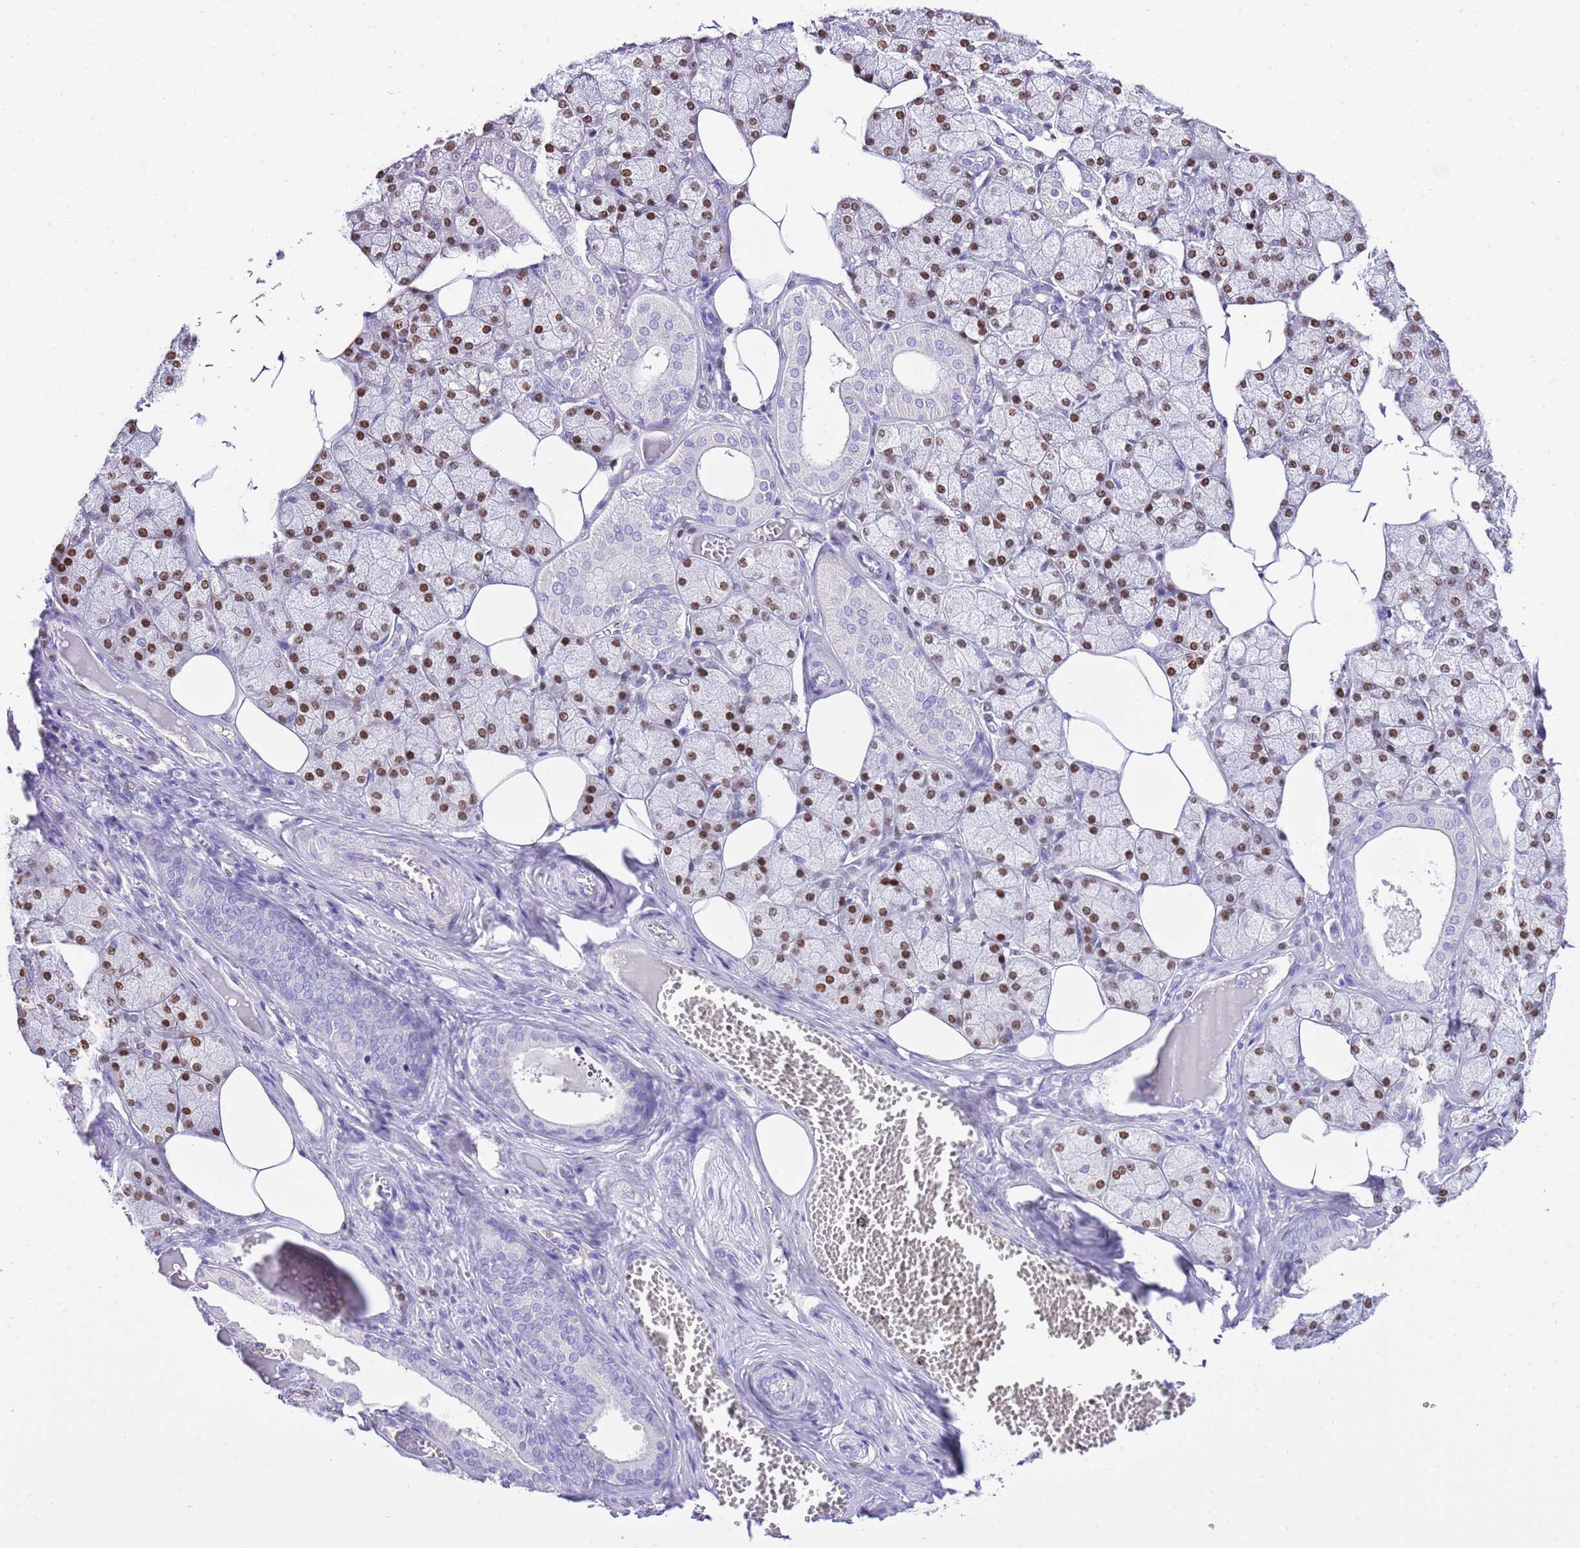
{"staining": {"intensity": "strong", "quantity": "25%-75%", "location": "nuclear"}, "tissue": "salivary gland", "cell_type": "Glandular cells", "image_type": "normal", "snomed": [{"axis": "morphology", "description": "Normal tissue, NOS"}, {"axis": "topography", "description": "Salivary gland"}], "caption": "Immunohistochemical staining of normal salivary gland demonstrates high levels of strong nuclear expression in about 25%-75% of glandular cells.", "gene": "BHLHA15", "patient": {"sex": "male", "age": 62}}